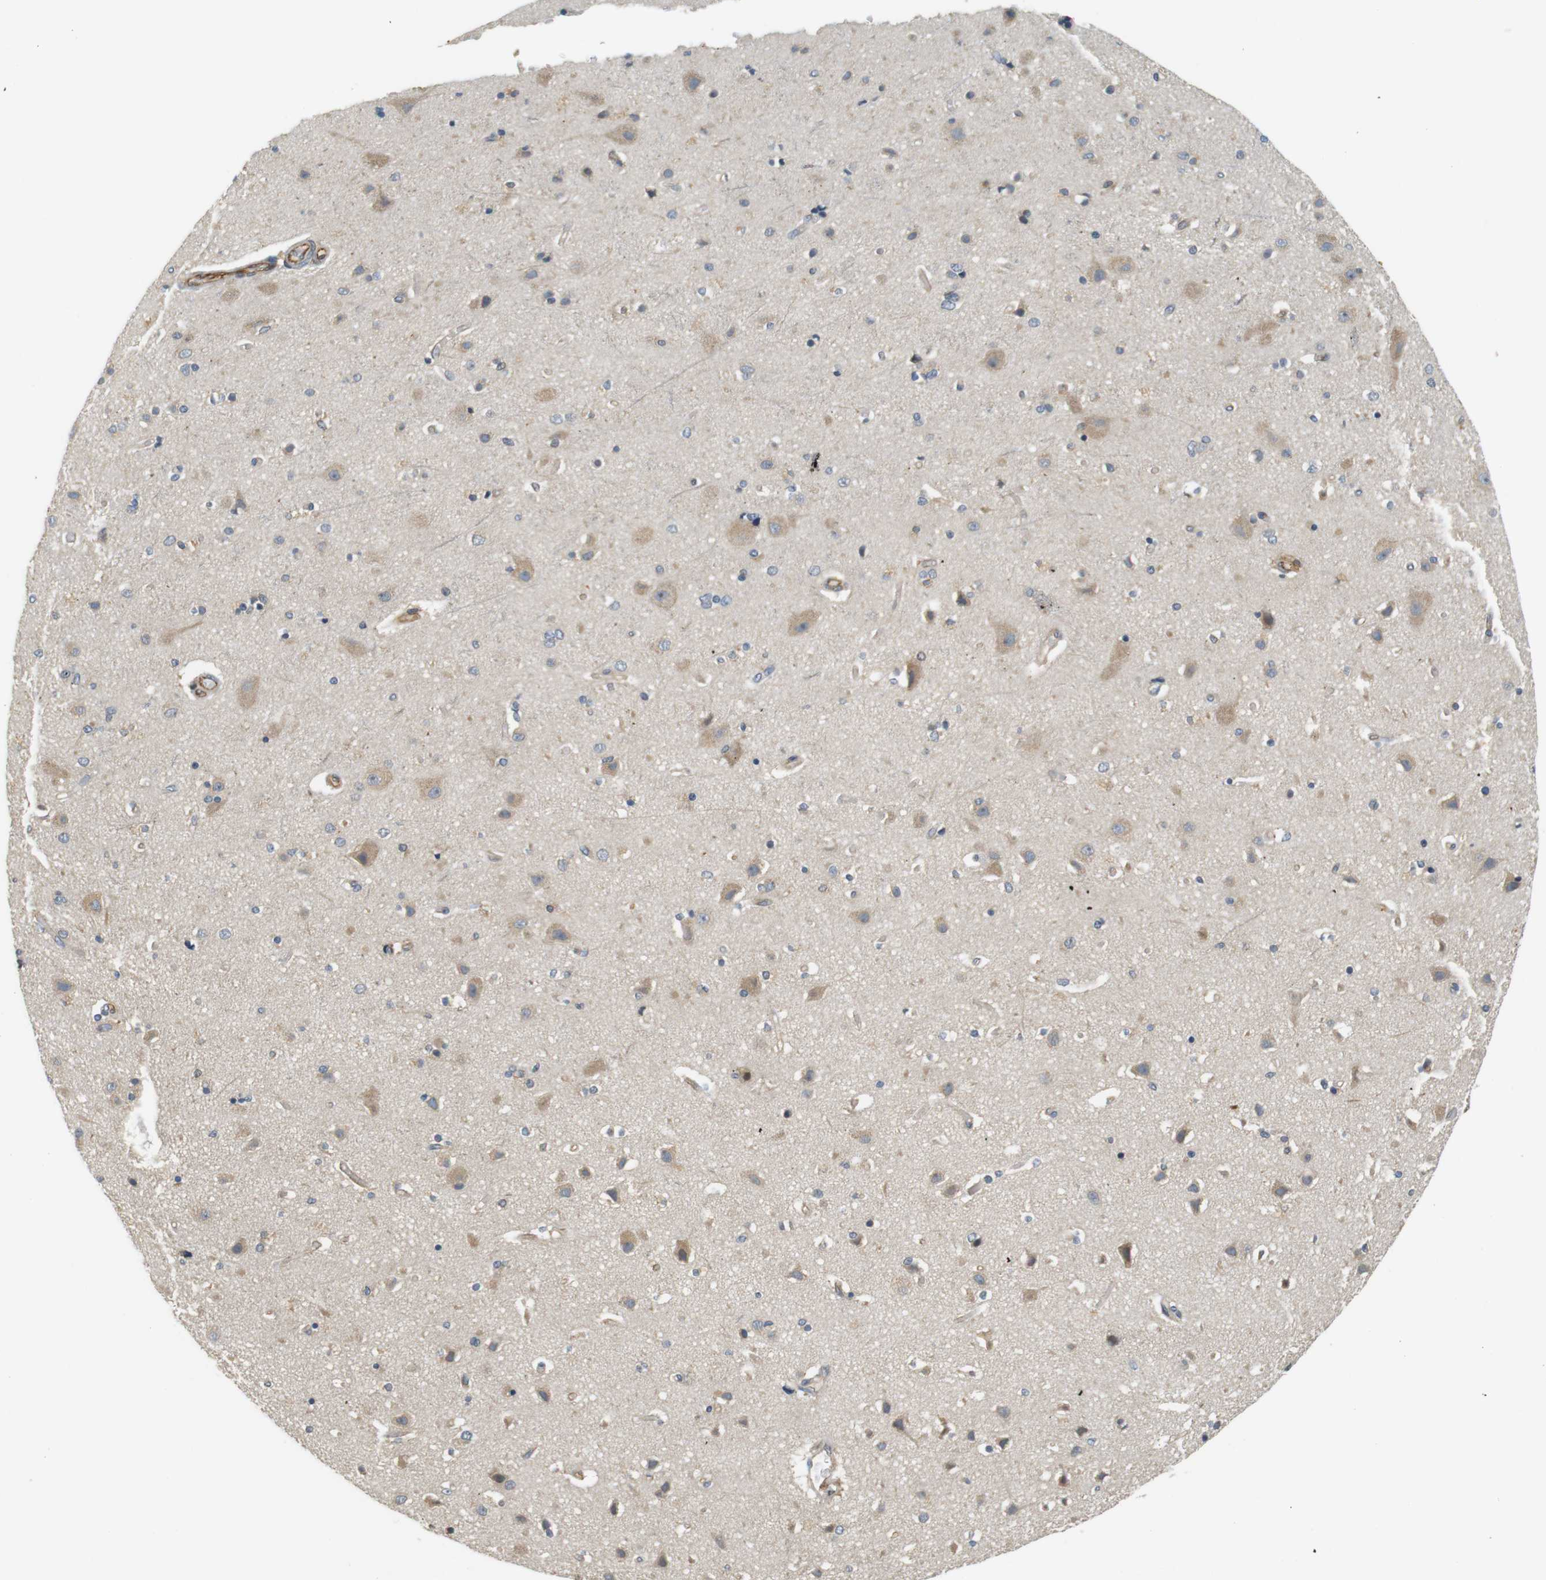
{"staining": {"intensity": "moderate", "quantity": ">75%", "location": "cytoplasmic/membranous"}, "tissue": "cerebral cortex", "cell_type": "Endothelial cells", "image_type": "normal", "snomed": [{"axis": "morphology", "description": "Normal tissue, NOS"}, {"axis": "topography", "description": "Cerebral cortex"}], "caption": "A medium amount of moderate cytoplasmic/membranous positivity is seen in about >75% of endothelial cells in unremarkable cerebral cortex.", "gene": "SH3GLB1", "patient": {"sex": "female", "age": 54}}